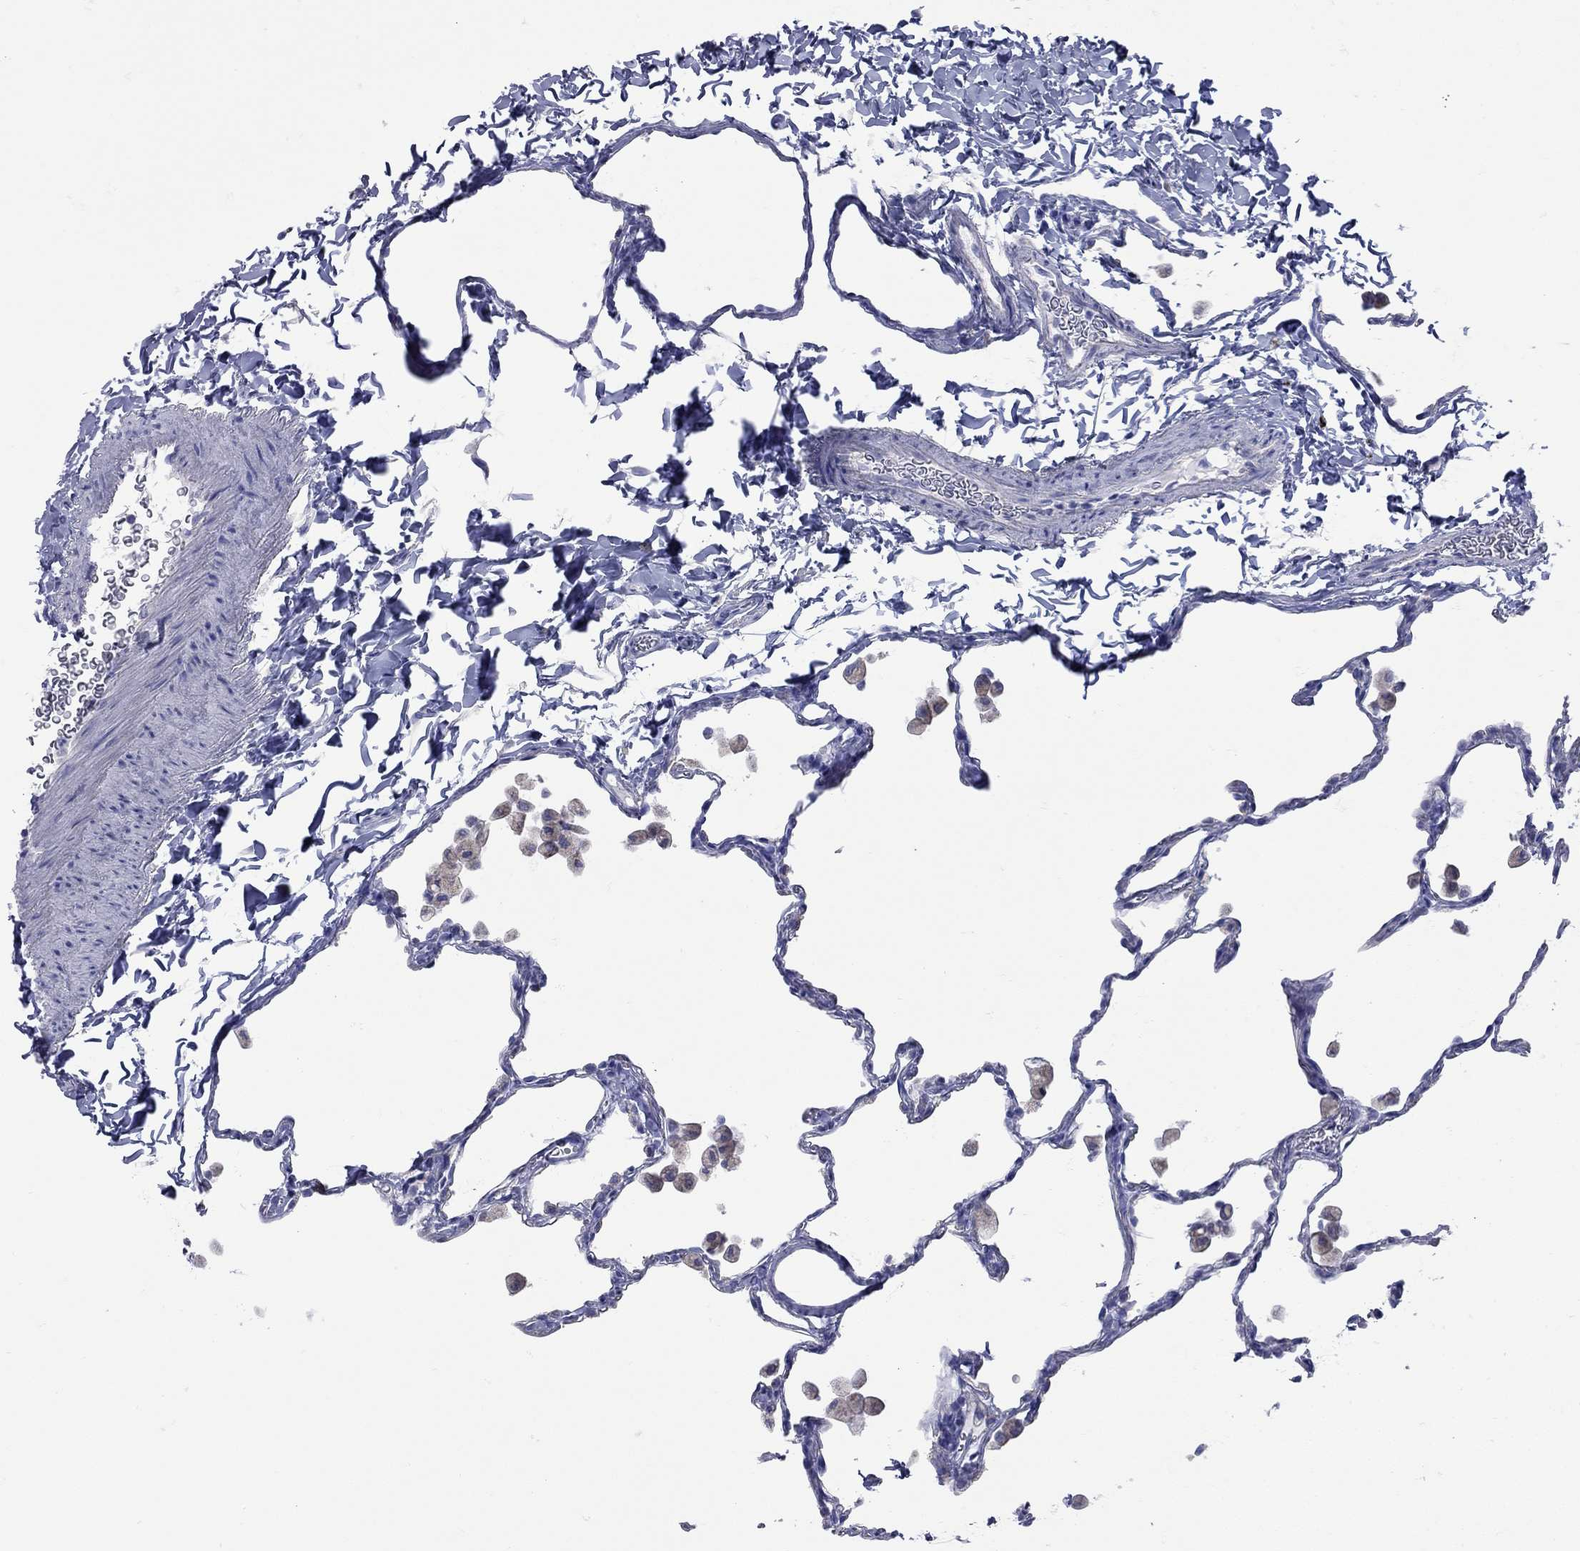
{"staining": {"intensity": "negative", "quantity": "none", "location": "none"}, "tissue": "lung", "cell_type": "Alveolar cells", "image_type": "normal", "snomed": [{"axis": "morphology", "description": "Normal tissue, NOS"}, {"axis": "topography", "description": "Lung"}], "caption": "The histopathology image reveals no staining of alveolar cells in unremarkable lung.", "gene": "PDZD3", "patient": {"sex": "female", "age": 47}}